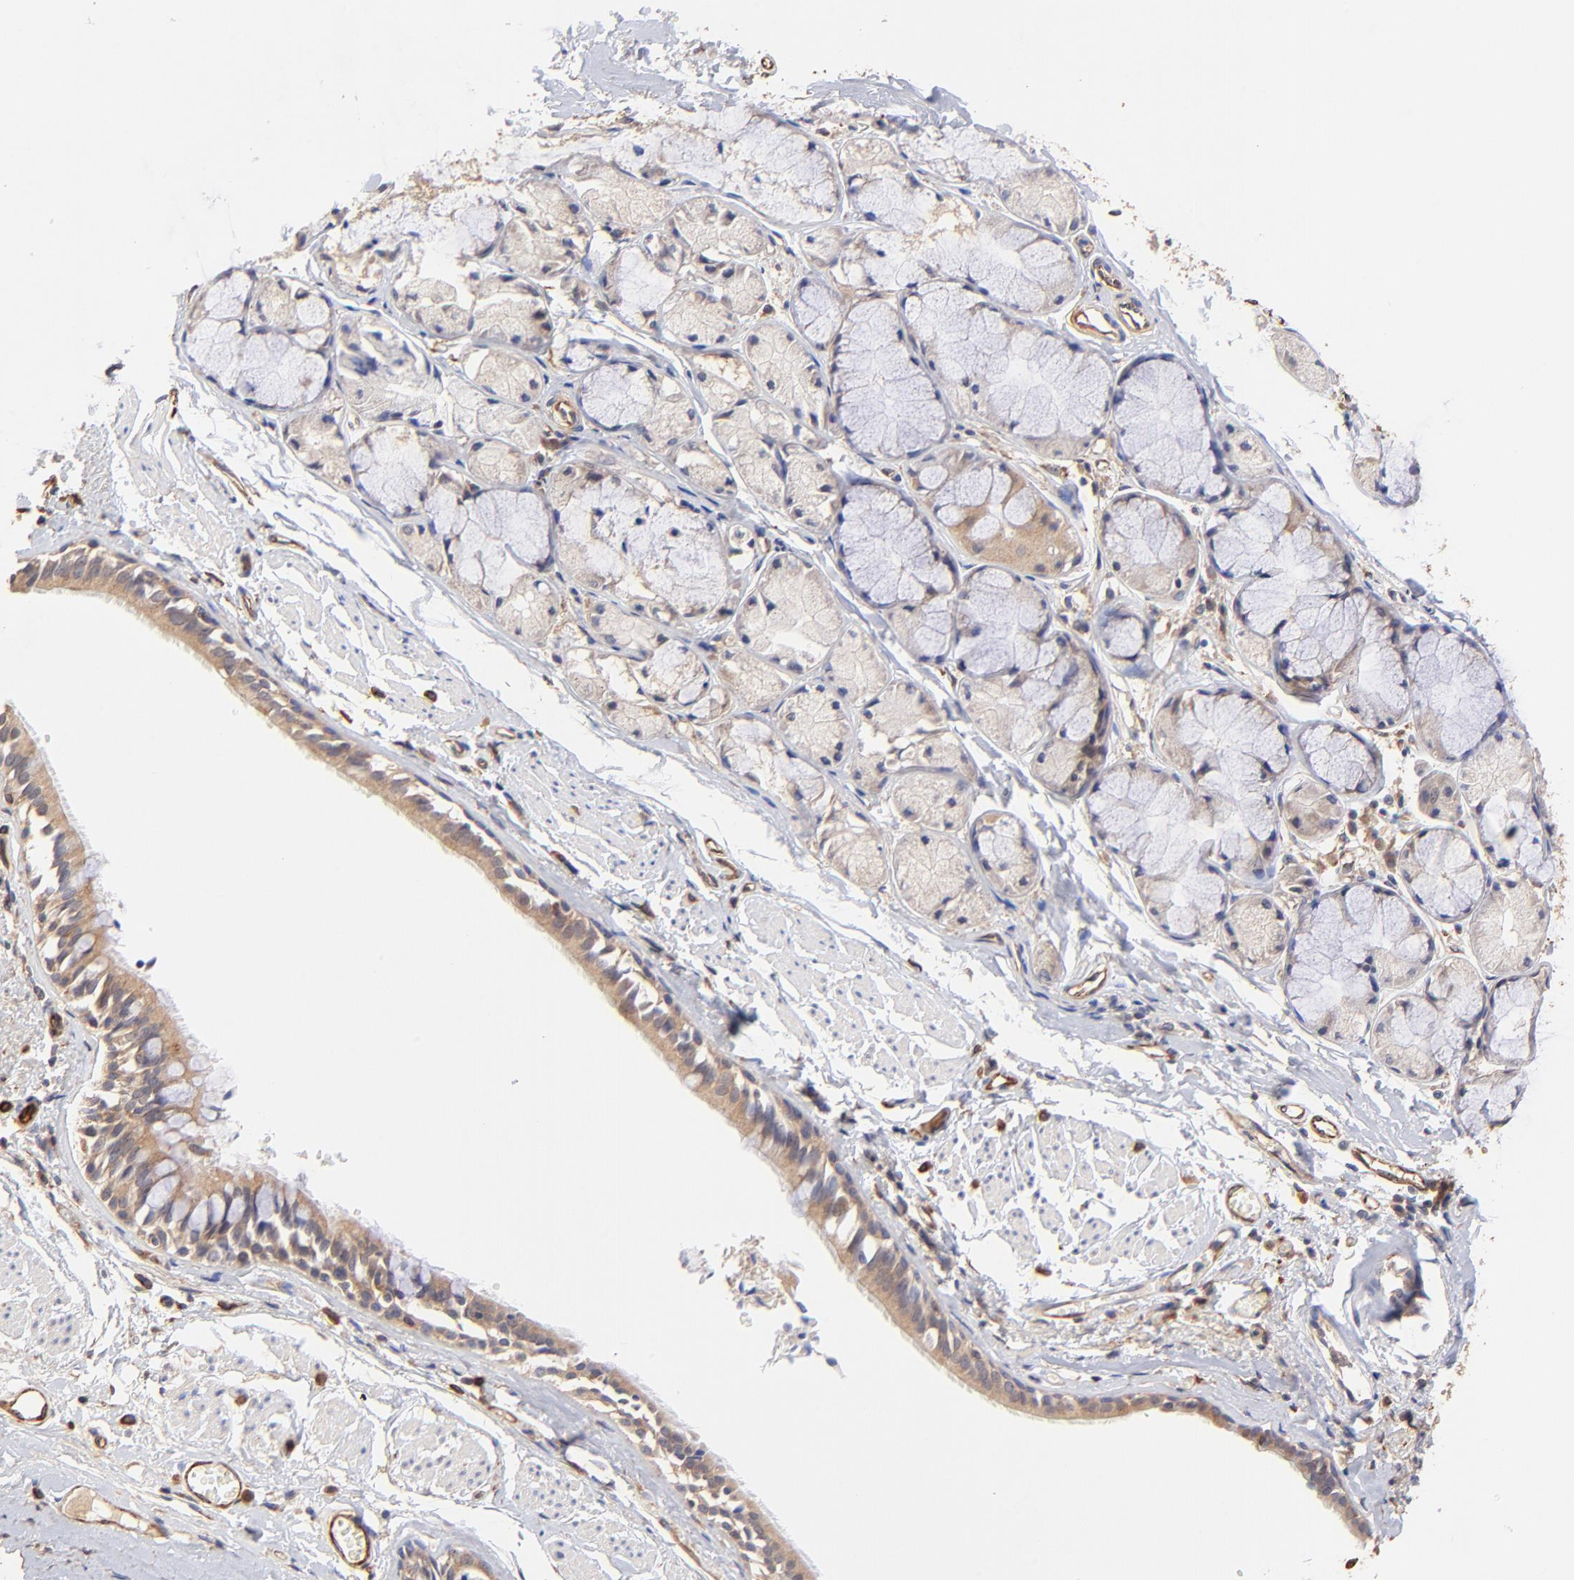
{"staining": {"intensity": "moderate", "quantity": ">75%", "location": "cytoplasmic/membranous"}, "tissue": "bronchus", "cell_type": "Respiratory epithelial cells", "image_type": "normal", "snomed": [{"axis": "morphology", "description": "Normal tissue, NOS"}, {"axis": "topography", "description": "Bronchus"}, {"axis": "topography", "description": "Lung"}], "caption": "Immunohistochemical staining of benign bronchus reveals medium levels of moderate cytoplasmic/membranous staining in about >75% of respiratory epithelial cells.", "gene": "TNFAIP3", "patient": {"sex": "female", "age": 56}}